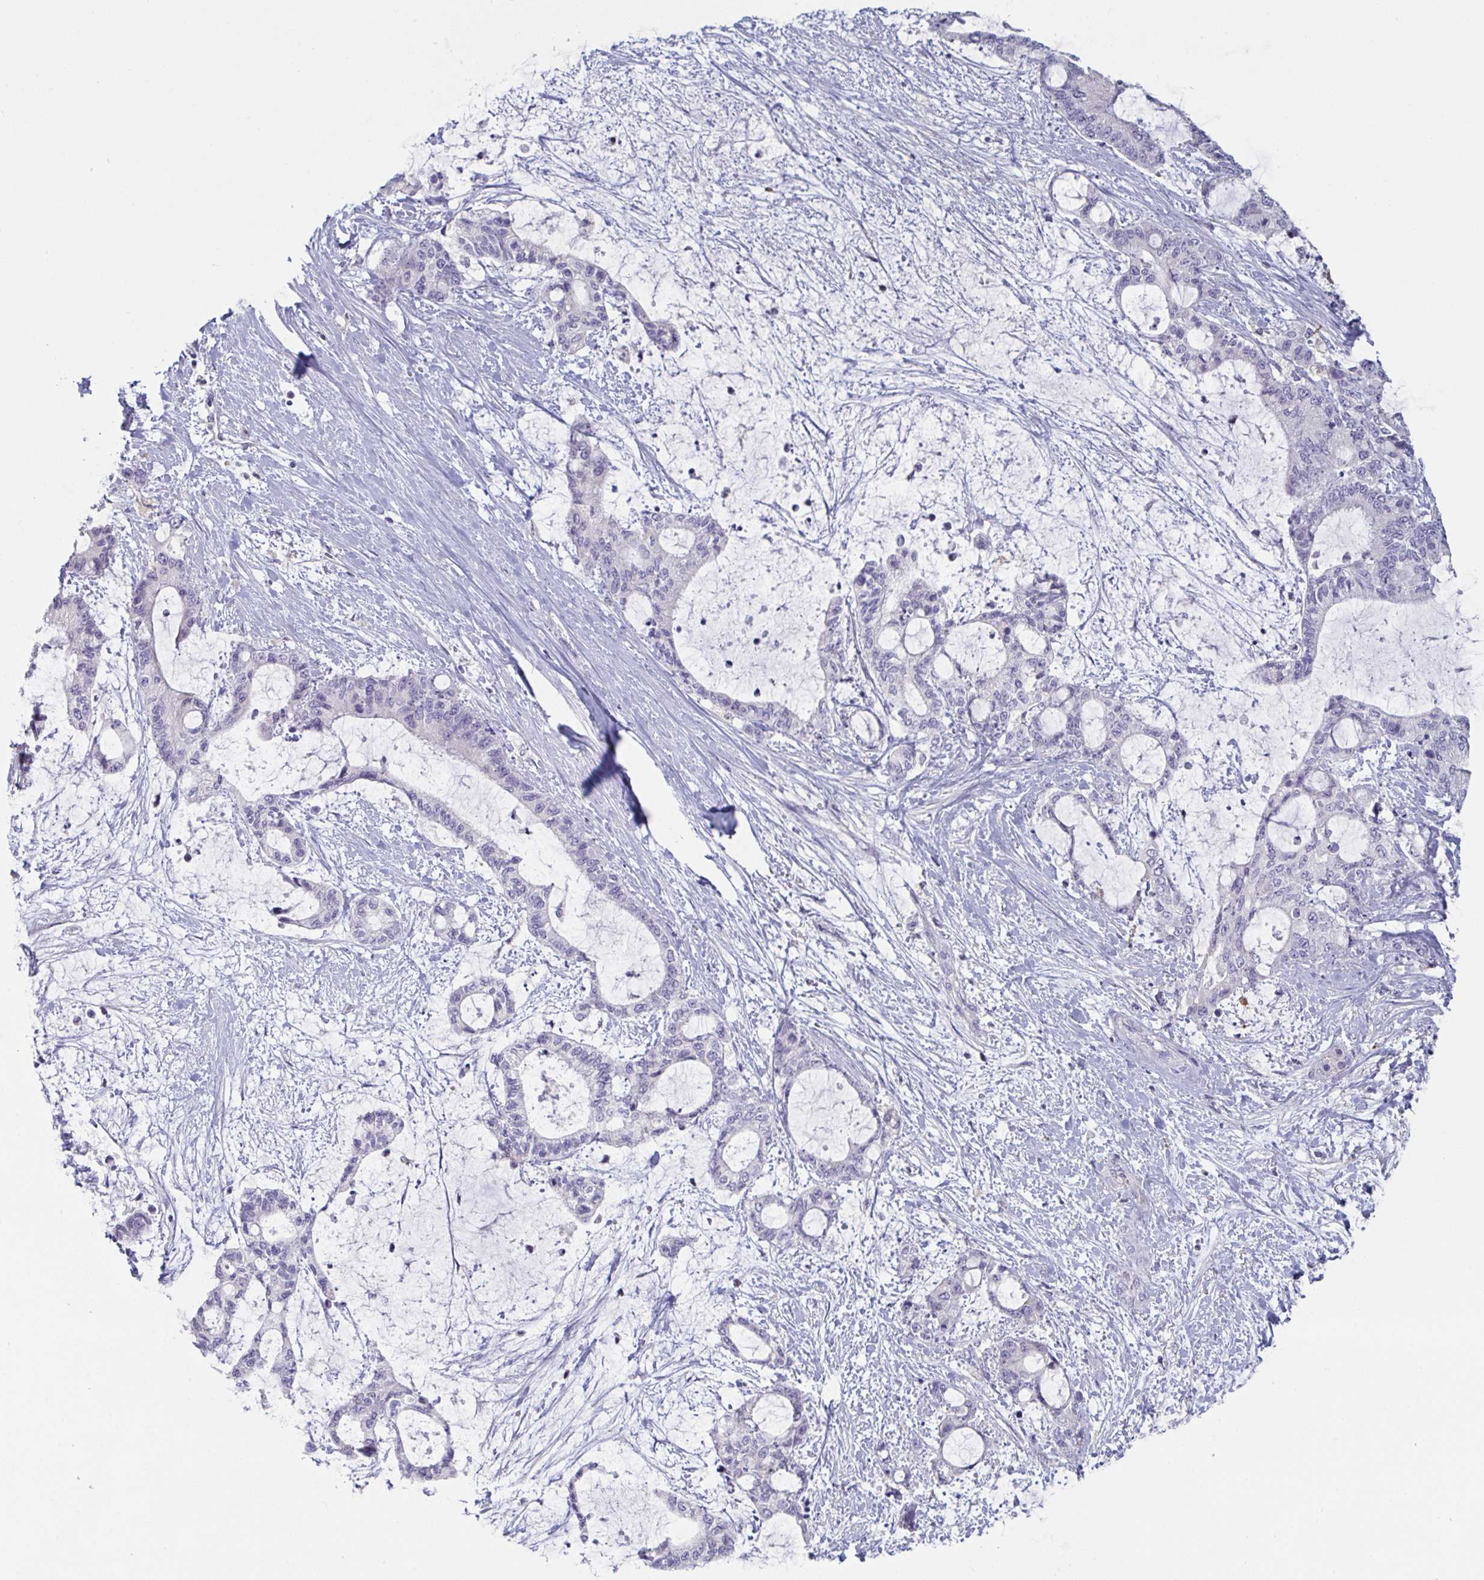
{"staining": {"intensity": "negative", "quantity": "none", "location": "none"}, "tissue": "liver cancer", "cell_type": "Tumor cells", "image_type": "cancer", "snomed": [{"axis": "morphology", "description": "Normal tissue, NOS"}, {"axis": "morphology", "description": "Cholangiocarcinoma"}, {"axis": "topography", "description": "Liver"}, {"axis": "topography", "description": "Peripheral nerve tissue"}], "caption": "Tumor cells show no significant protein expression in cholangiocarcinoma (liver). (DAB (3,3'-diaminobenzidine) immunohistochemistry, high magnification).", "gene": "PTPRD", "patient": {"sex": "female", "age": 73}}